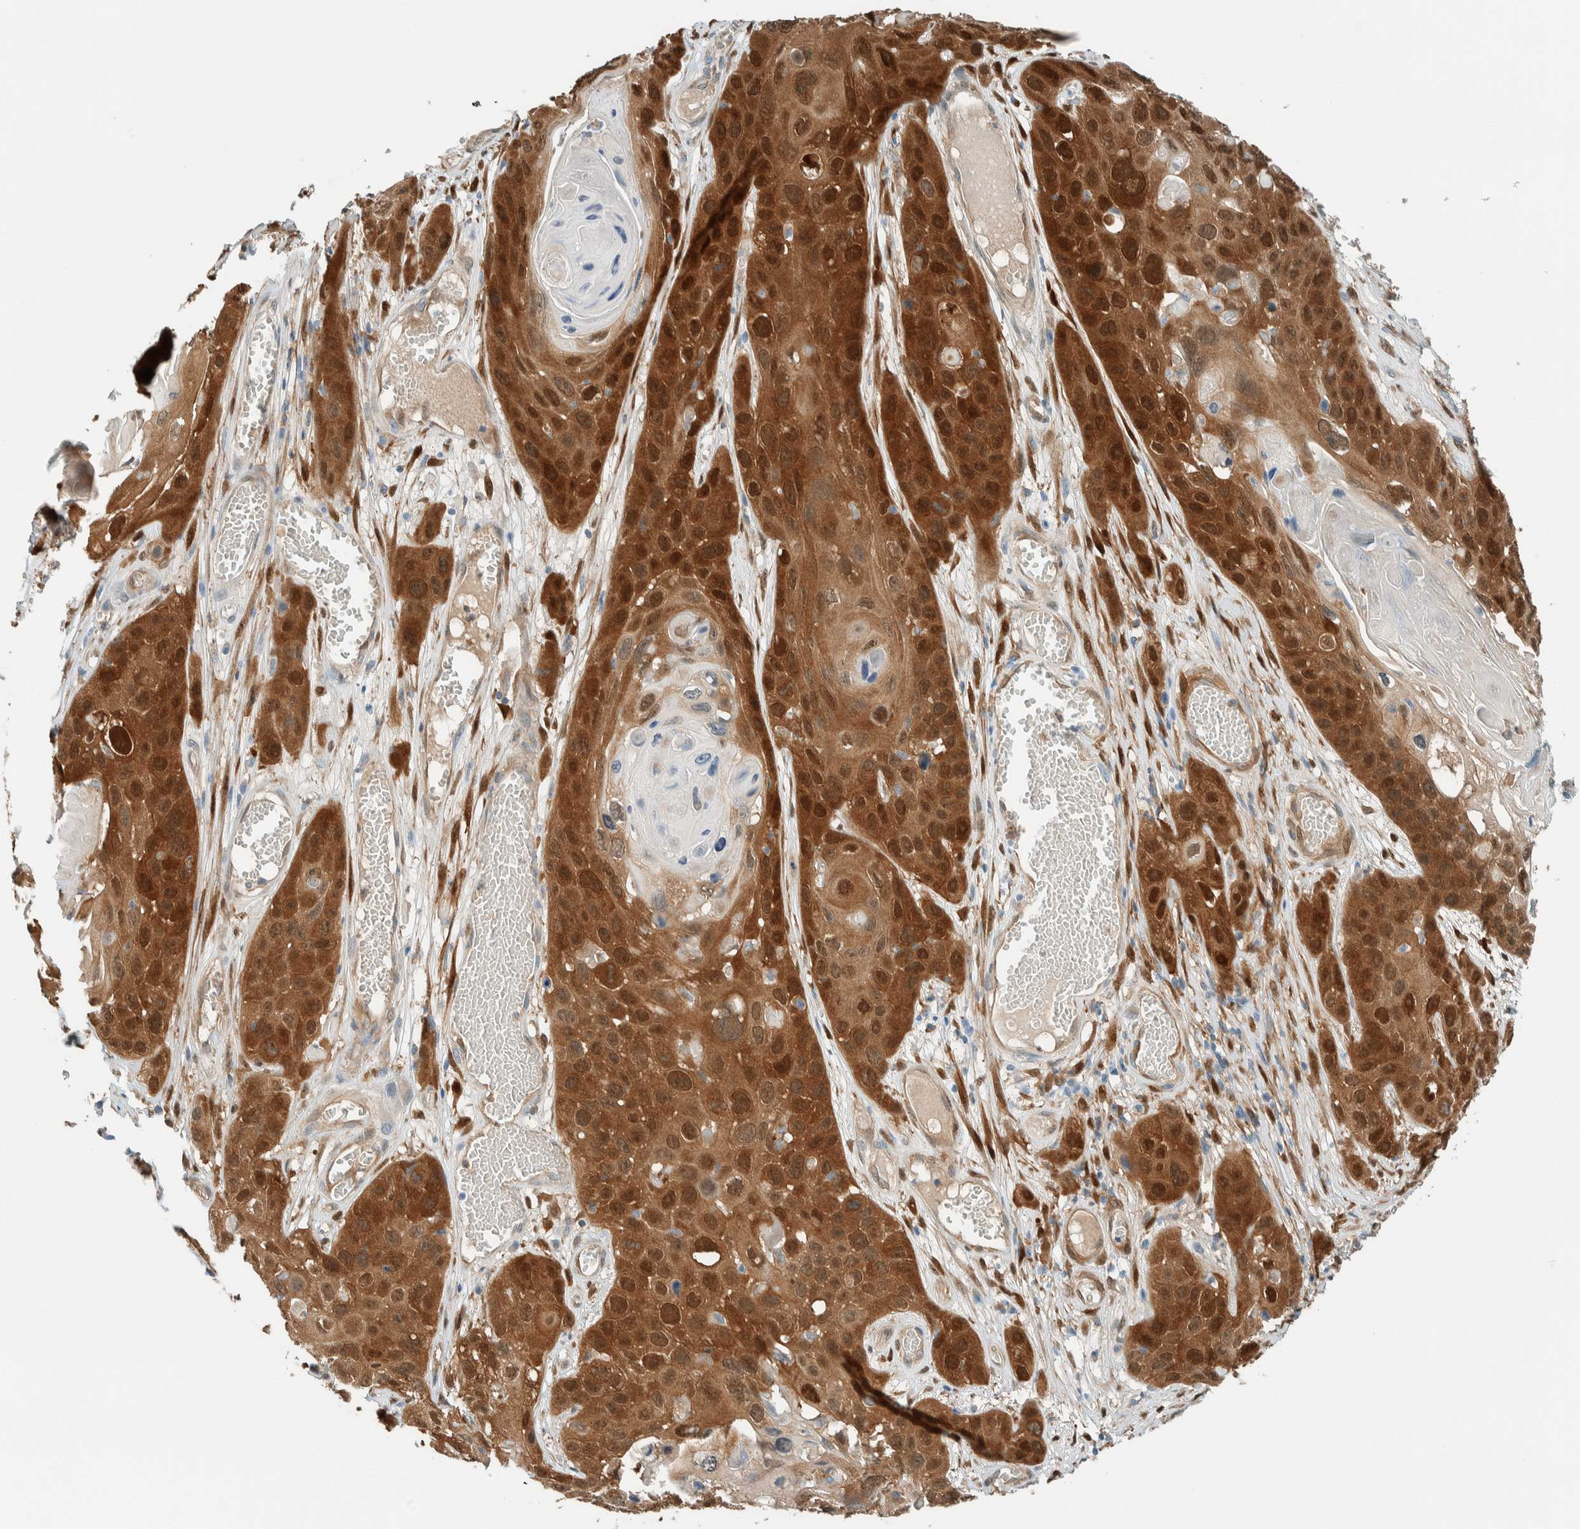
{"staining": {"intensity": "strong", "quantity": "25%-75%", "location": "cytoplasmic/membranous,nuclear"}, "tissue": "skin cancer", "cell_type": "Tumor cells", "image_type": "cancer", "snomed": [{"axis": "morphology", "description": "Squamous cell carcinoma, NOS"}, {"axis": "topography", "description": "Skin"}], "caption": "Immunohistochemical staining of human skin cancer (squamous cell carcinoma) exhibits high levels of strong cytoplasmic/membranous and nuclear protein expression in about 25%-75% of tumor cells.", "gene": "NXN", "patient": {"sex": "male", "age": 55}}